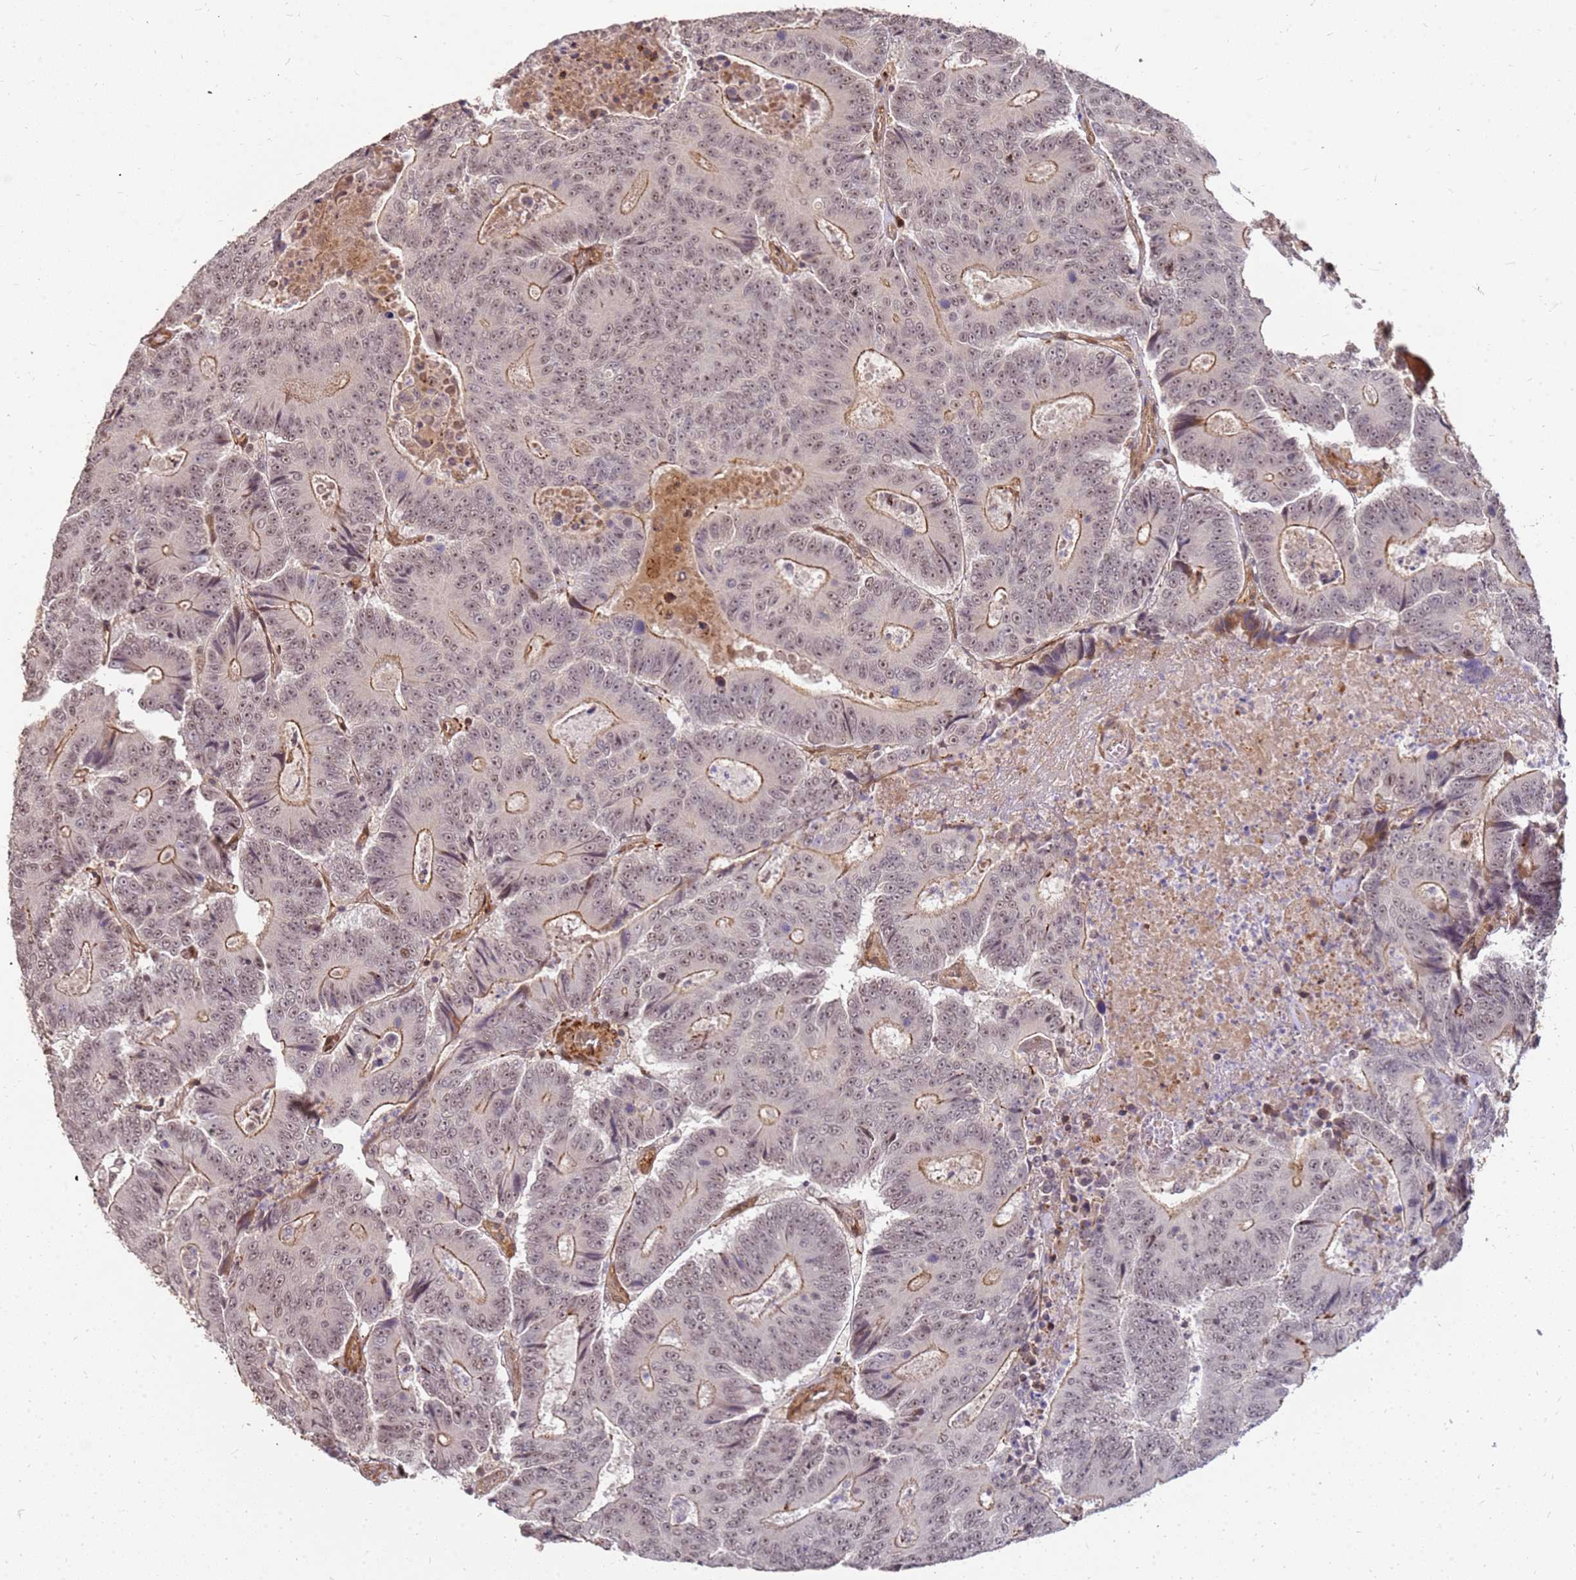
{"staining": {"intensity": "moderate", "quantity": ">75%", "location": "cytoplasmic/membranous,nuclear"}, "tissue": "colorectal cancer", "cell_type": "Tumor cells", "image_type": "cancer", "snomed": [{"axis": "morphology", "description": "Adenocarcinoma, NOS"}, {"axis": "topography", "description": "Colon"}], "caption": "Human colorectal cancer stained with a protein marker shows moderate staining in tumor cells.", "gene": "ST18", "patient": {"sex": "male", "age": 83}}